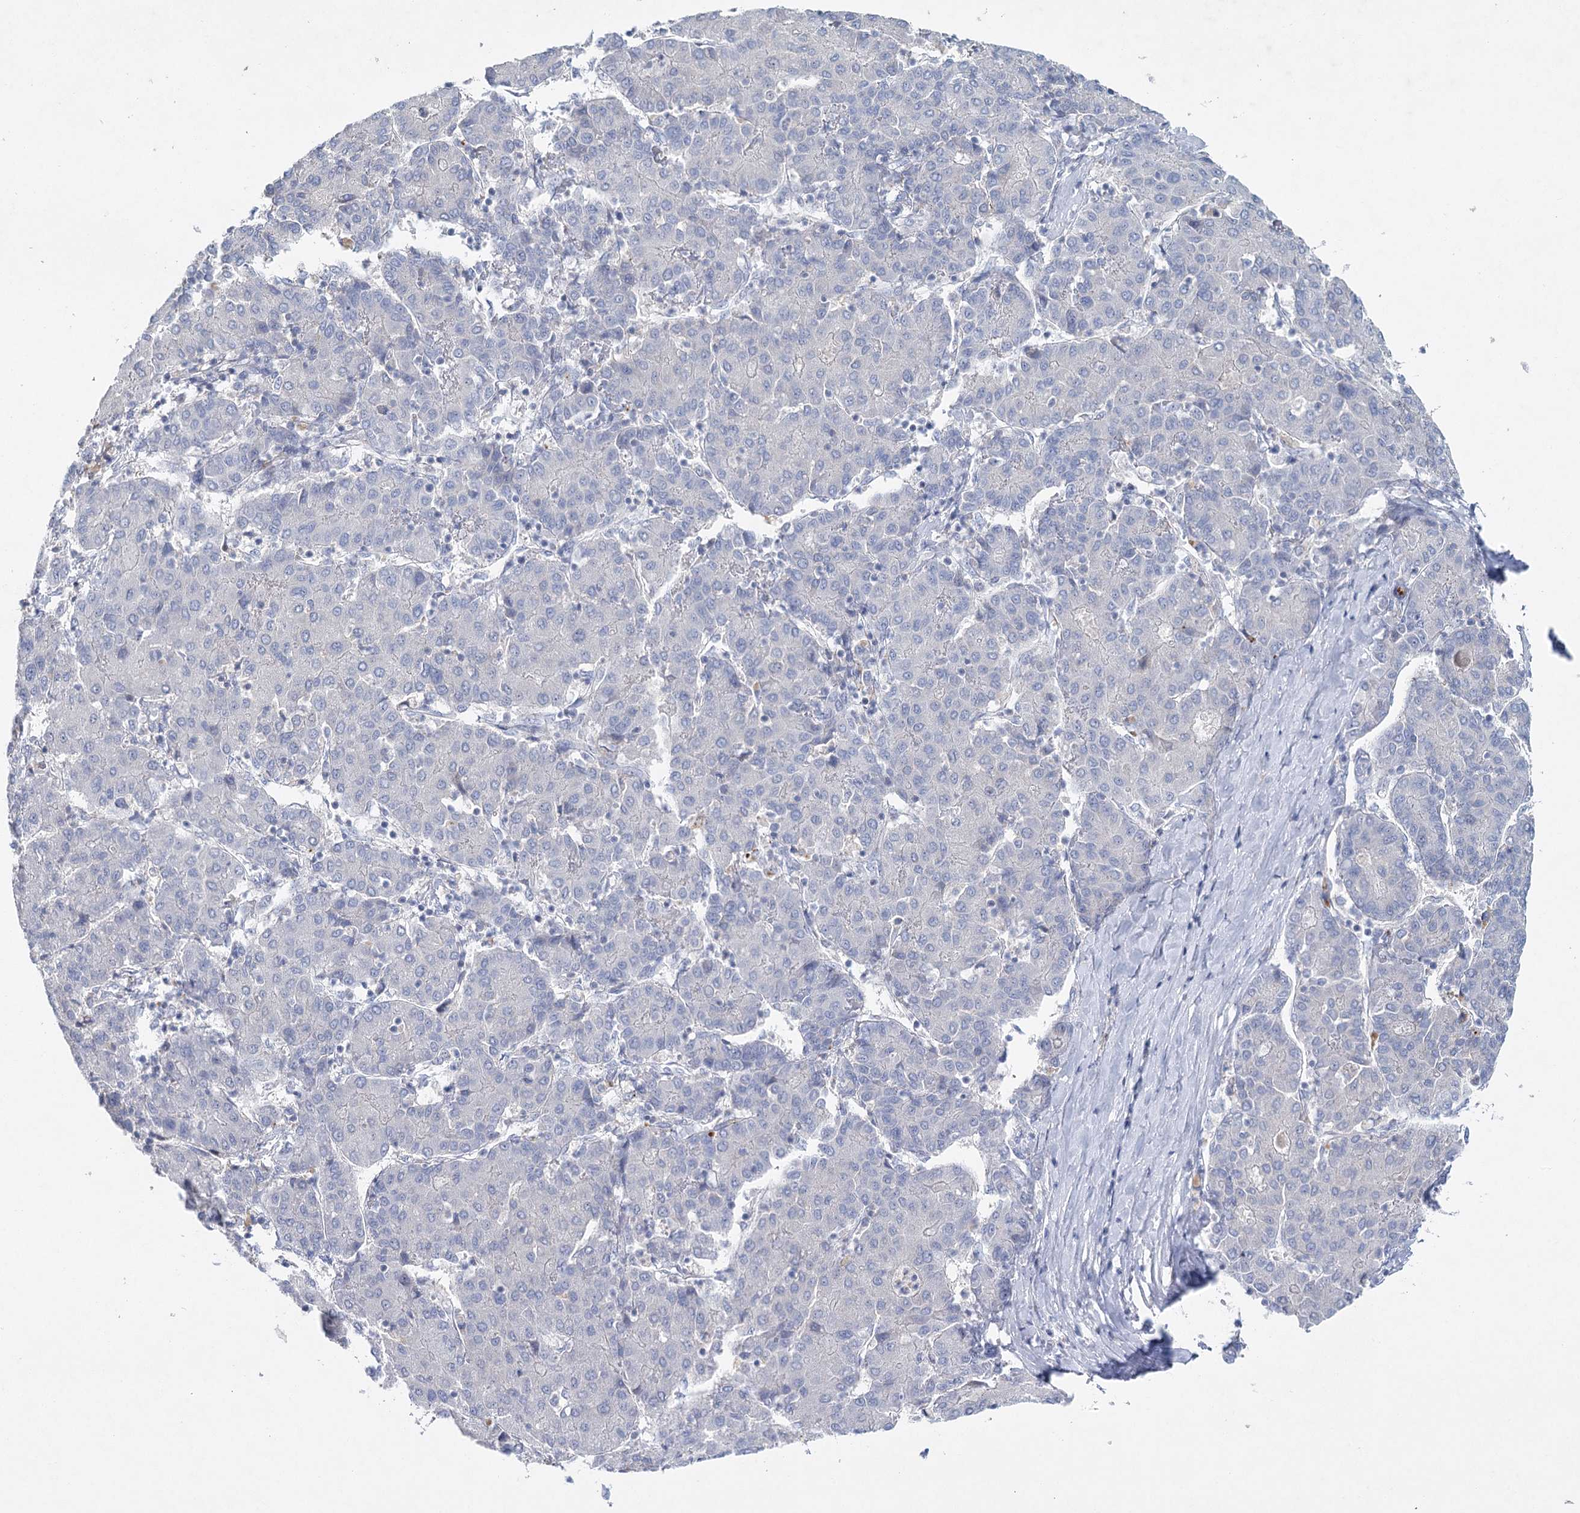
{"staining": {"intensity": "negative", "quantity": "none", "location": "none"}, "tissue": "liver cancer", "cell_type": "Tumor cells", "image_type": "cancer", "snomed": [{"axis": "morphology", "description": "Carcinoma, Hepatocellular, NOS"}, {"axis": "topography", "description": "Liver"}], "caption": "A micrograph of liver cancer stained for a protein demonstrates no brown staining in tumor cells.", "gene": "MAP3K13", "patient": {"sex": "male", "age": 65}}